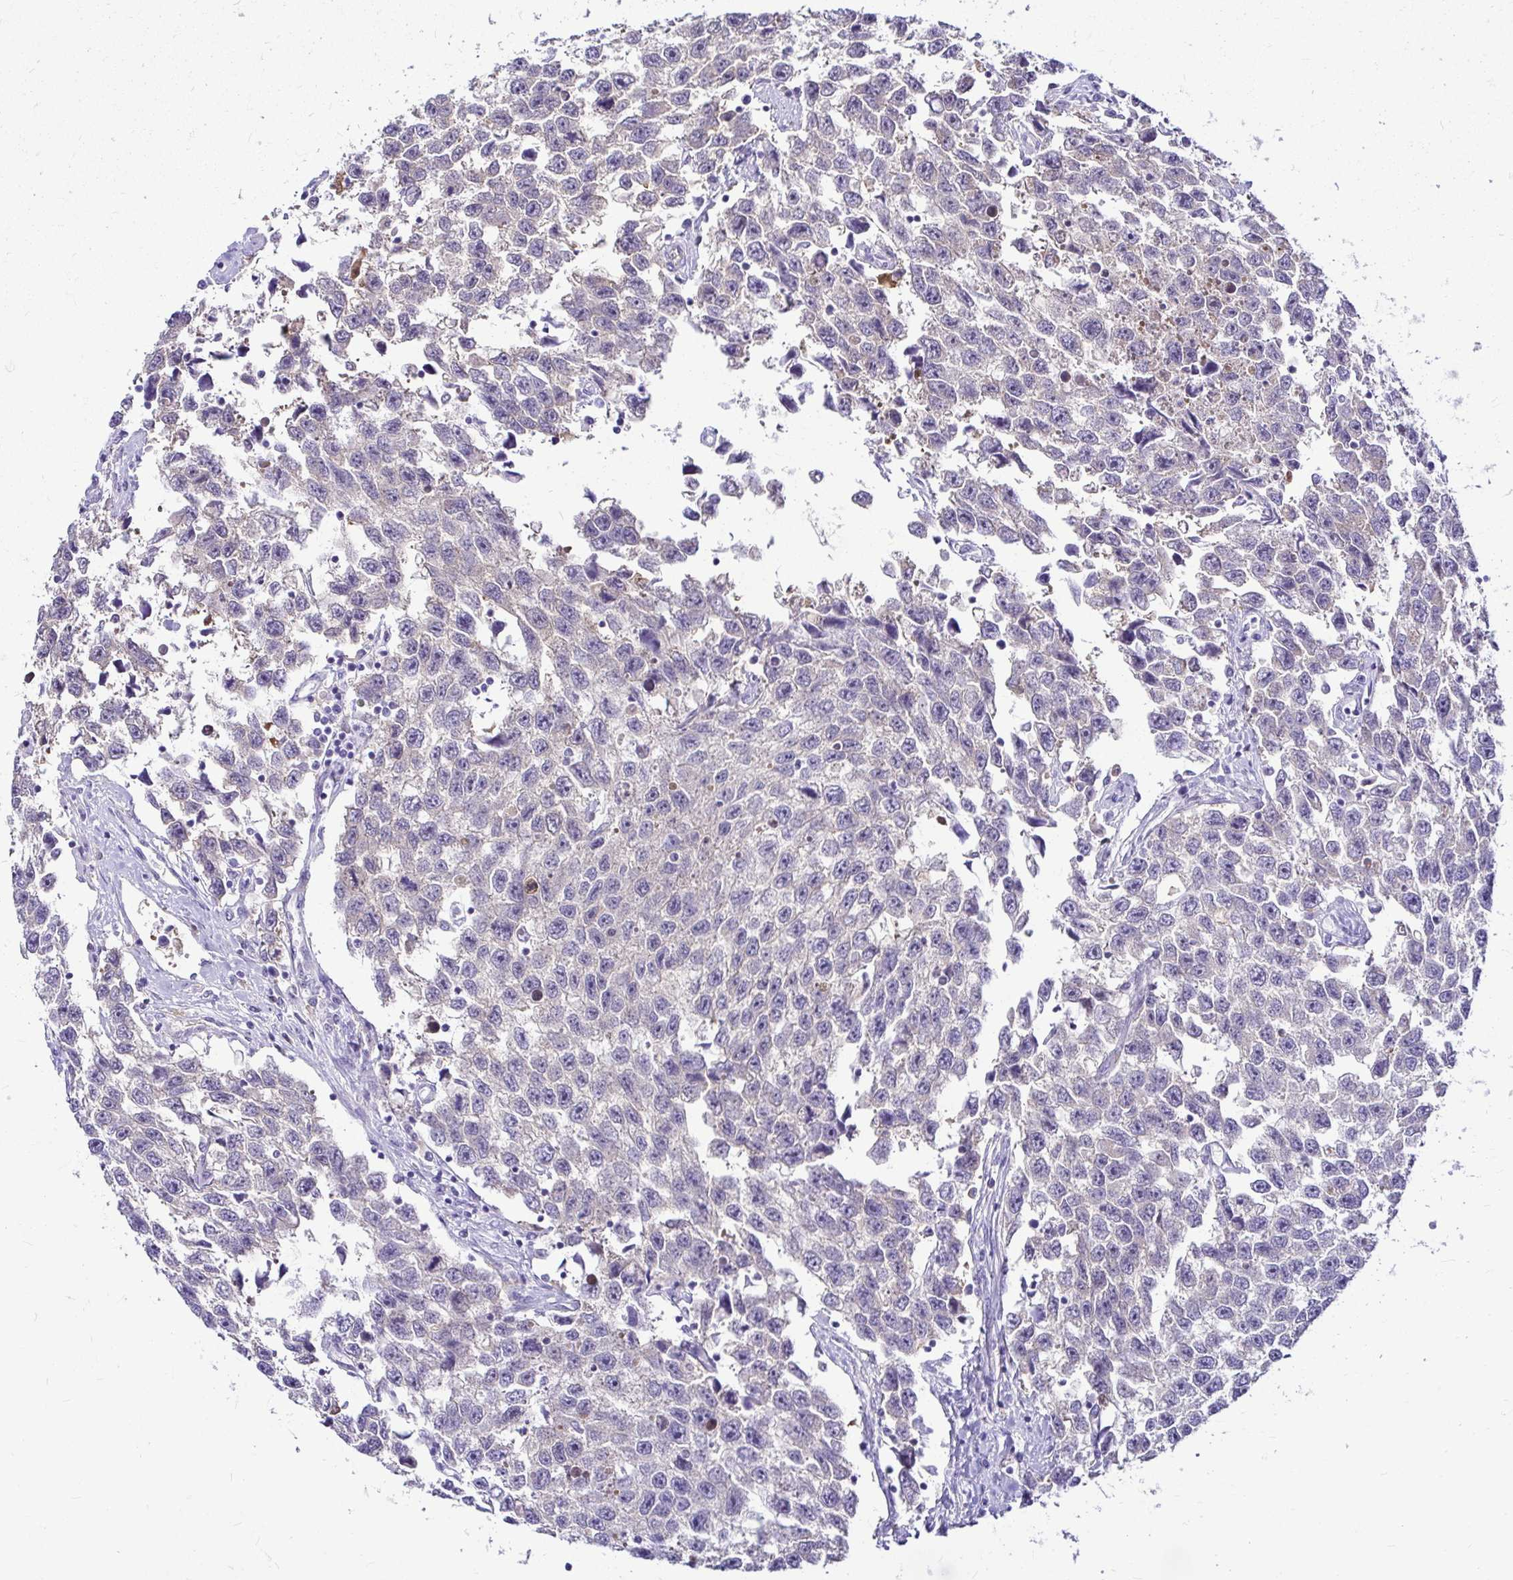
{"staining": {"intensity": "weak", "quantity": "25%-75%", "location": "cytoplasmic/membranous"}, "tissue": "testis cancer", "cell_type": "Tumor cells", "image_type": "cancer", "snomed": [{"axis": "morphology", "description": "Seminoma, NOS"}, {"axis": "topography", "description": "Testis"}], "caption": "Weak cytoplasmic/membranous expression is present in about 25%-75% of tumor cells in testis cancer (seminoma).", "gene": "IDH1", "patient": {"sex": "male", "age": 33}}